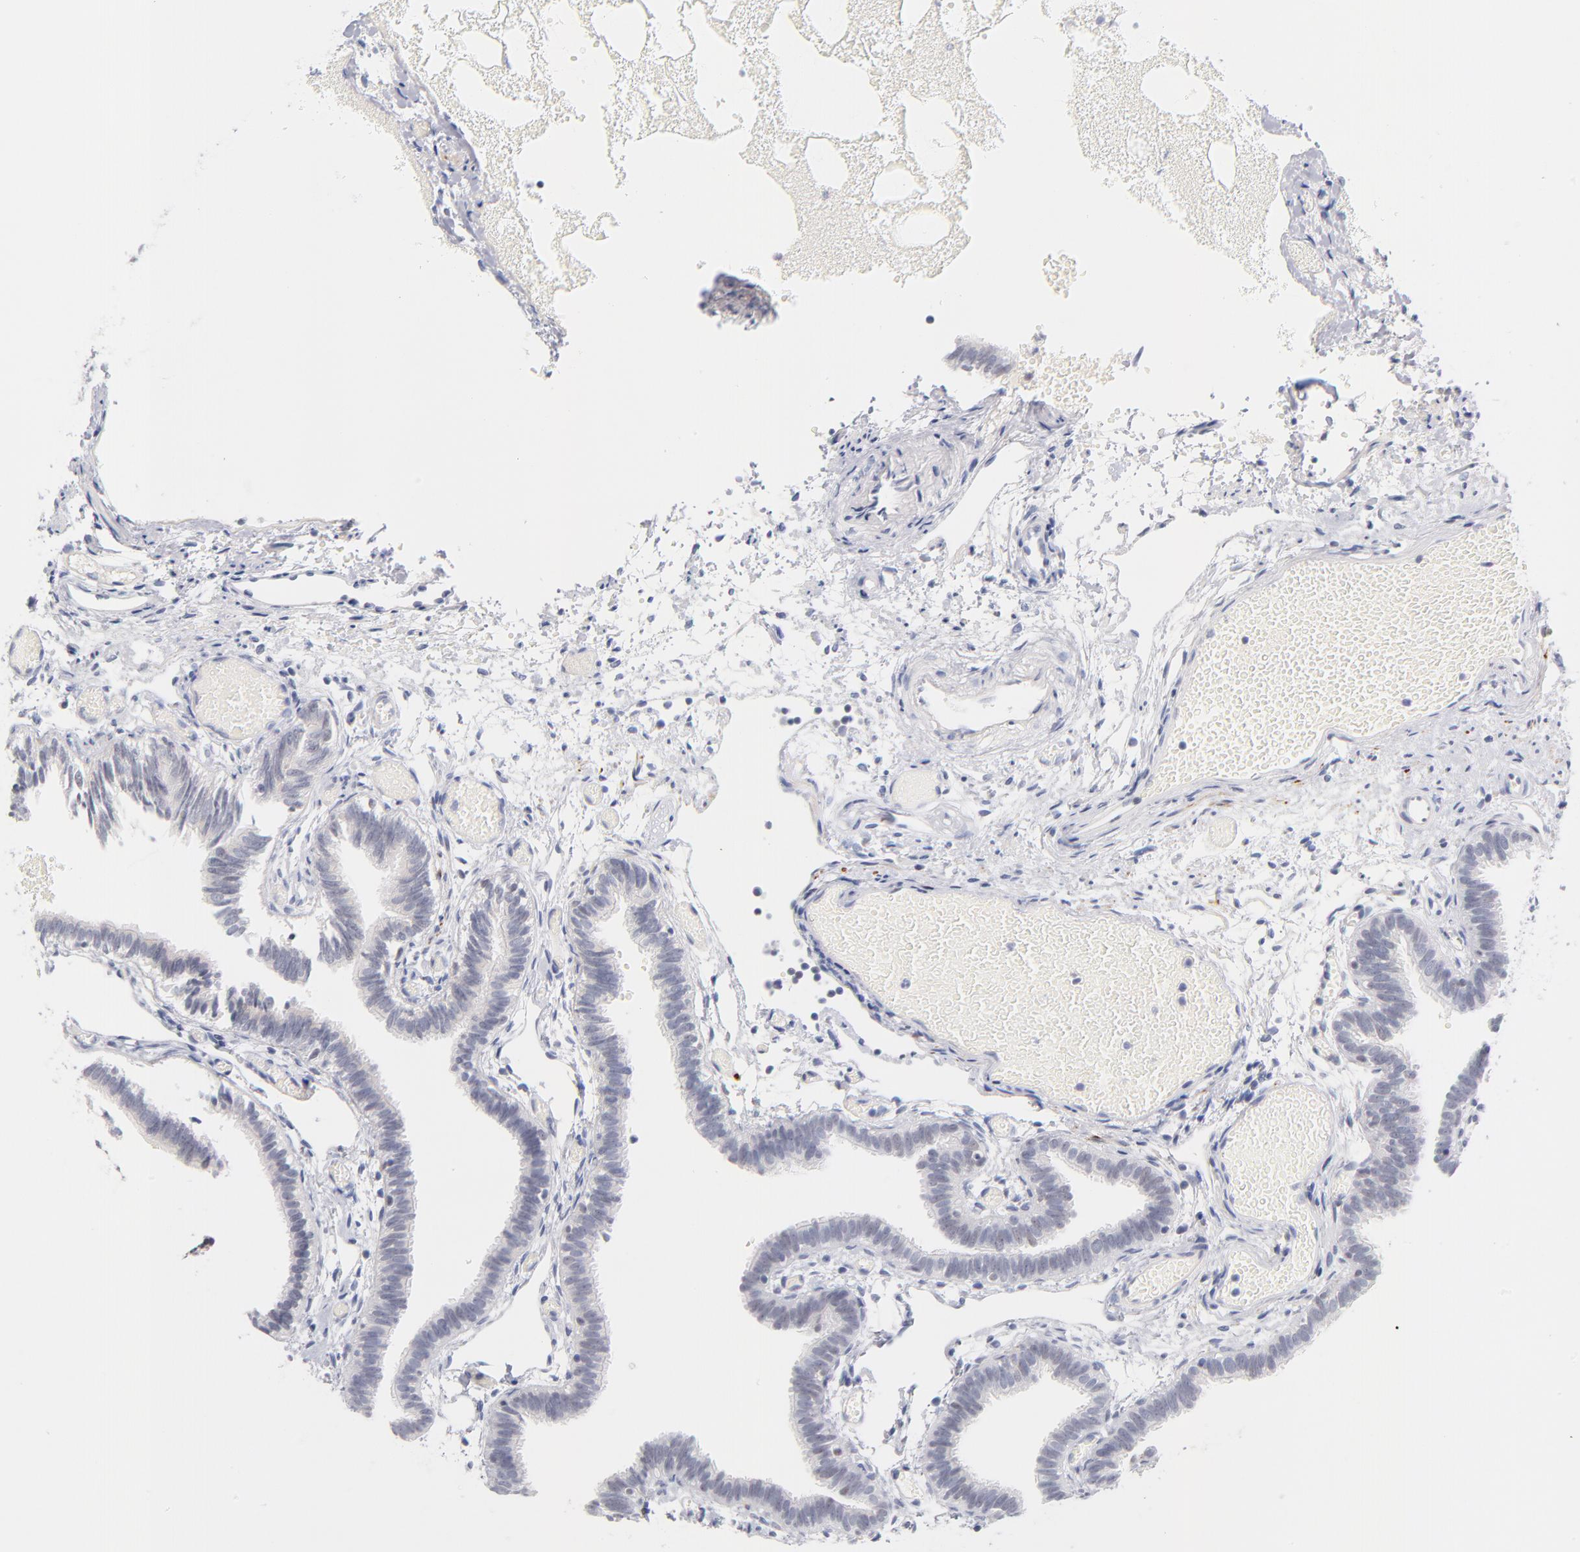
{"staining": {"intensity": "negative", "quantity": "none", "location": "none"}, "tissue": "fallopian tube", "cell_type": "Glandular cells", "image_type": "normal", "snomed": [{"axis": "morphology", "description": "Normal tissue, NOS"}, {"axis": "topography", "description": "Fallopian tube"}], "caption": "High power microscopy image of an IHC photomicrograph of unremarkable fallopian tube, revealing no significant staining in glandular cells.", "gene": "PARP1", "patient": {"sex": "female", "age": 29}}